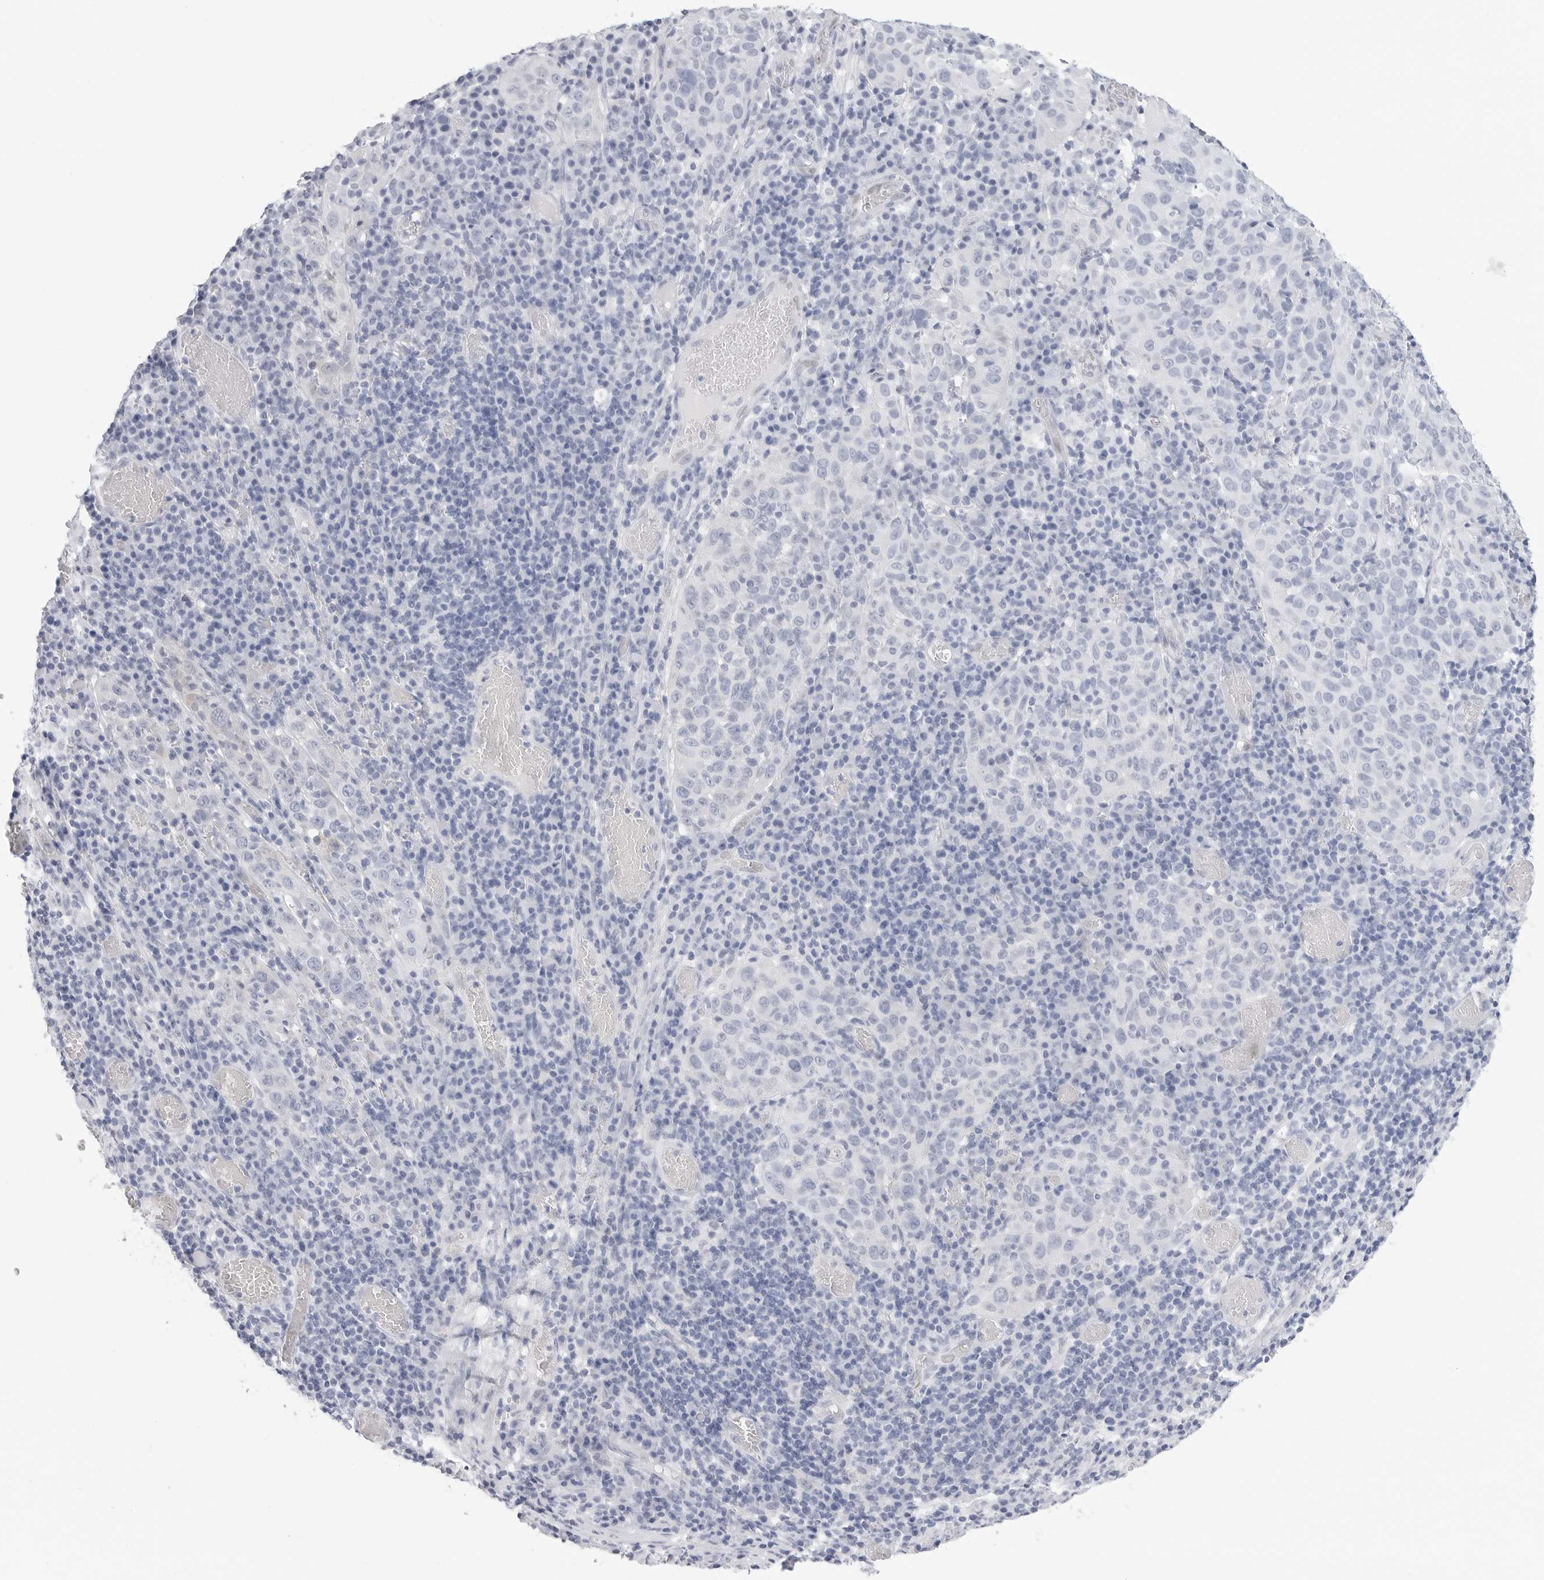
{"staining": {"intensity": "negative", "quantity": "none", "location": "none"}, "tissue": "cervical cancer", "cell_type": "Tumor cells", "image_type": "cancer", "snomed": [{"axis": "morphology", "description": "Squamous cell carcinoma, NOS"}, {"axis": "topography", "description": "Cervix"}], "caption": "Tumor cells are negative for brown protein staining in cervical squamous cell carcinoma.", "gene": "SLC19A1", "patient": {"sex": "female", "age": 46}}